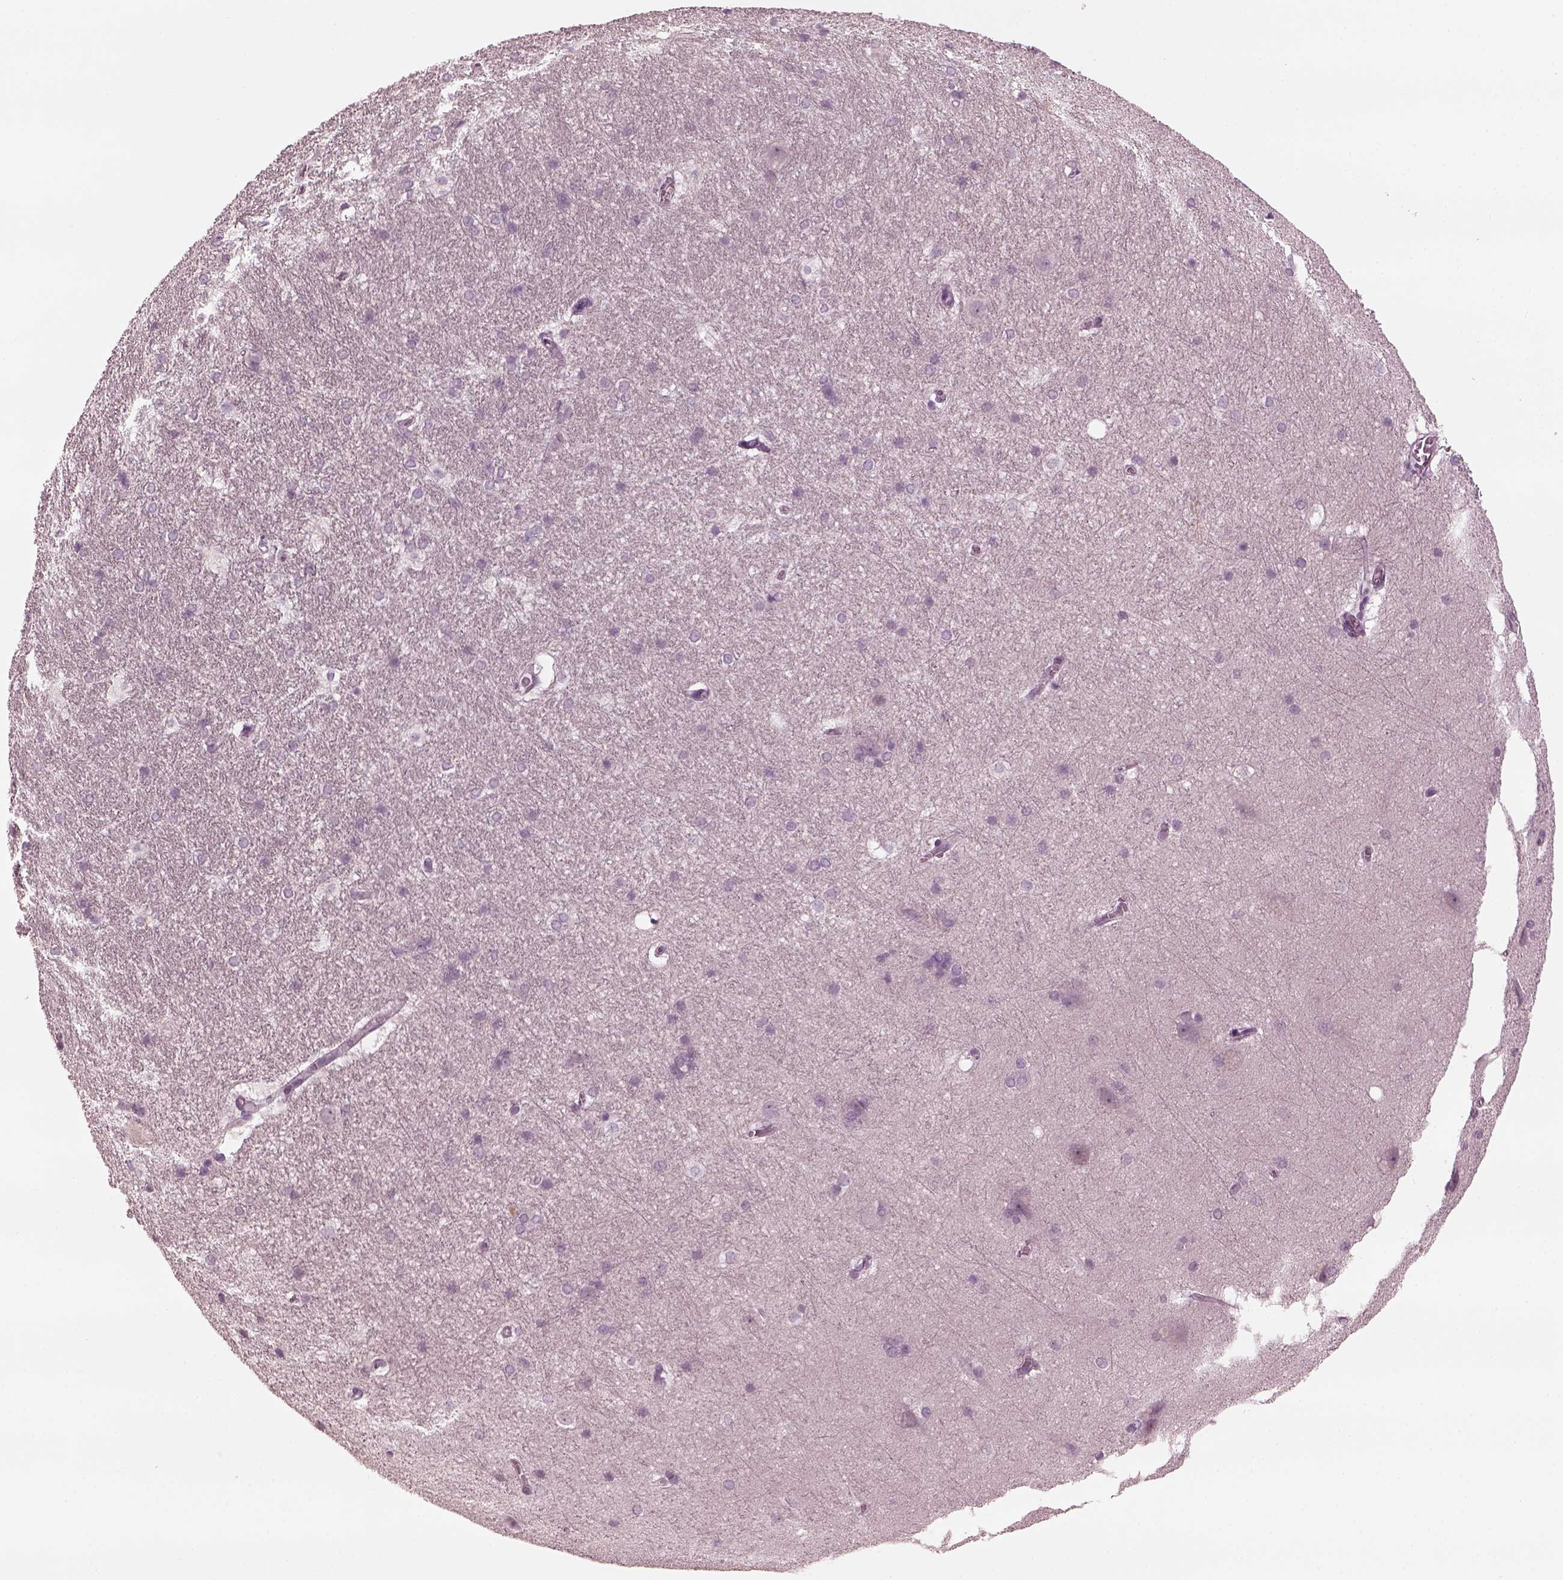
{"staining": {"intensity": "negative", "quantity": "none", "location": "none"}, "tissue": "hippocampus", "cell_type": "Glial cells", "image_type": "normal", "snomed": [{"axis": "morphology", "description": "Normal tissue, NOS"}, {"axis": "topography", "description": "Cerebral cortex"}, {"axis": "topography", "description": "Hippocampus"}], "caption": "High power microscopy histopathology image of an IHC photomicrograph of normal hippocampus, revealing no significant positivity in glial cells.", "gene": "CCDC170", "patient": {"sex": "female", "age": 19}}